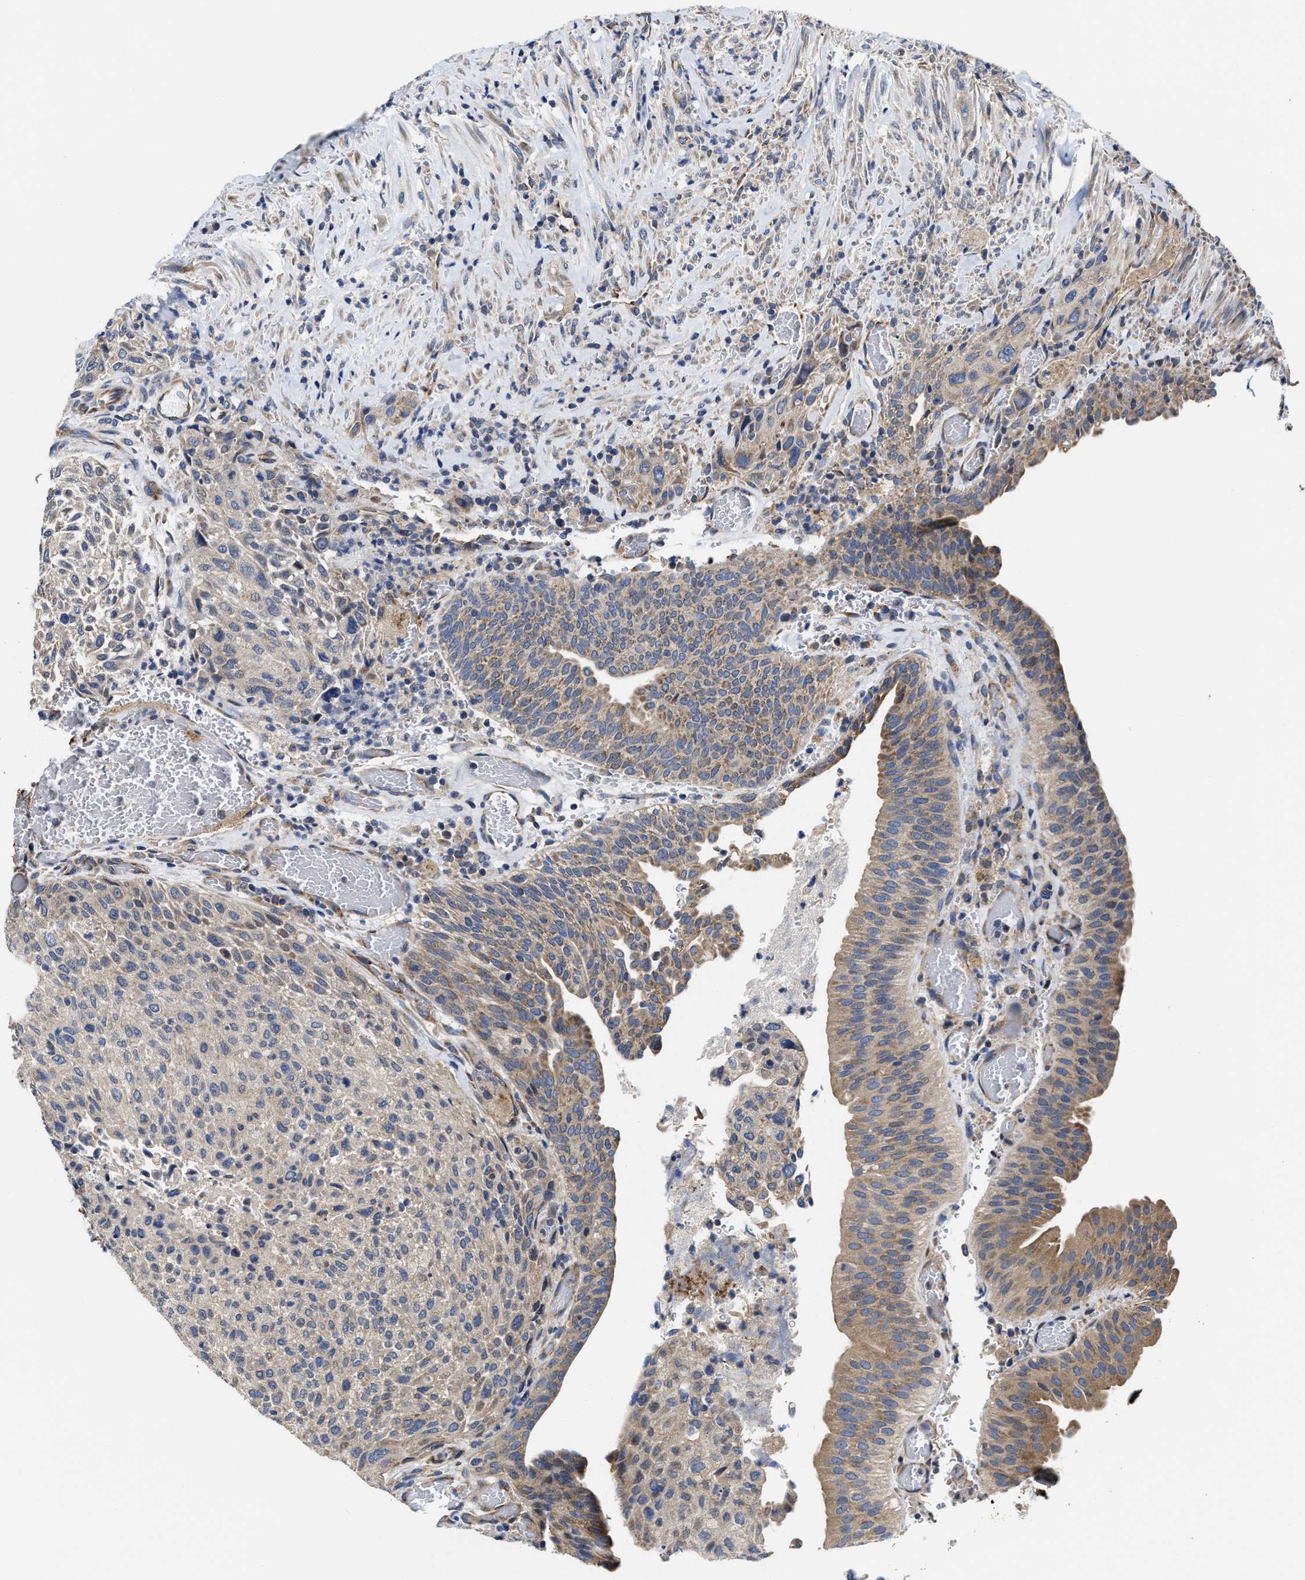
{"staining": {"intensity": "weak", "quantity": "<25%", "location": "cytoplasmic/membranous"}, "tissue": "urothelial cancer", "cell_type": "Tumor cells", "image_type": "cancer", "snomed": [{"axis": "morphology", "description": "Urothelial carcinoma, Low grade"}, {"axis": "morphology", "description": "Urothelial carcinoma, High grade"}, {"axis": "topography", "description": "Urinary bladder"}], "caption": "Protein analysis of urothelial carcinoma (high-grade) reveals no significant expression in tumor cells. Brightfield microscopy of immunohistochemistry (IHC) stained with DAB (3,3'-diaminobenzidine) (brown) and hematoxylin (blue), captured at high magnification.", "gene": "TRAF6", "patient": {"sex": "male", "age": 35}}